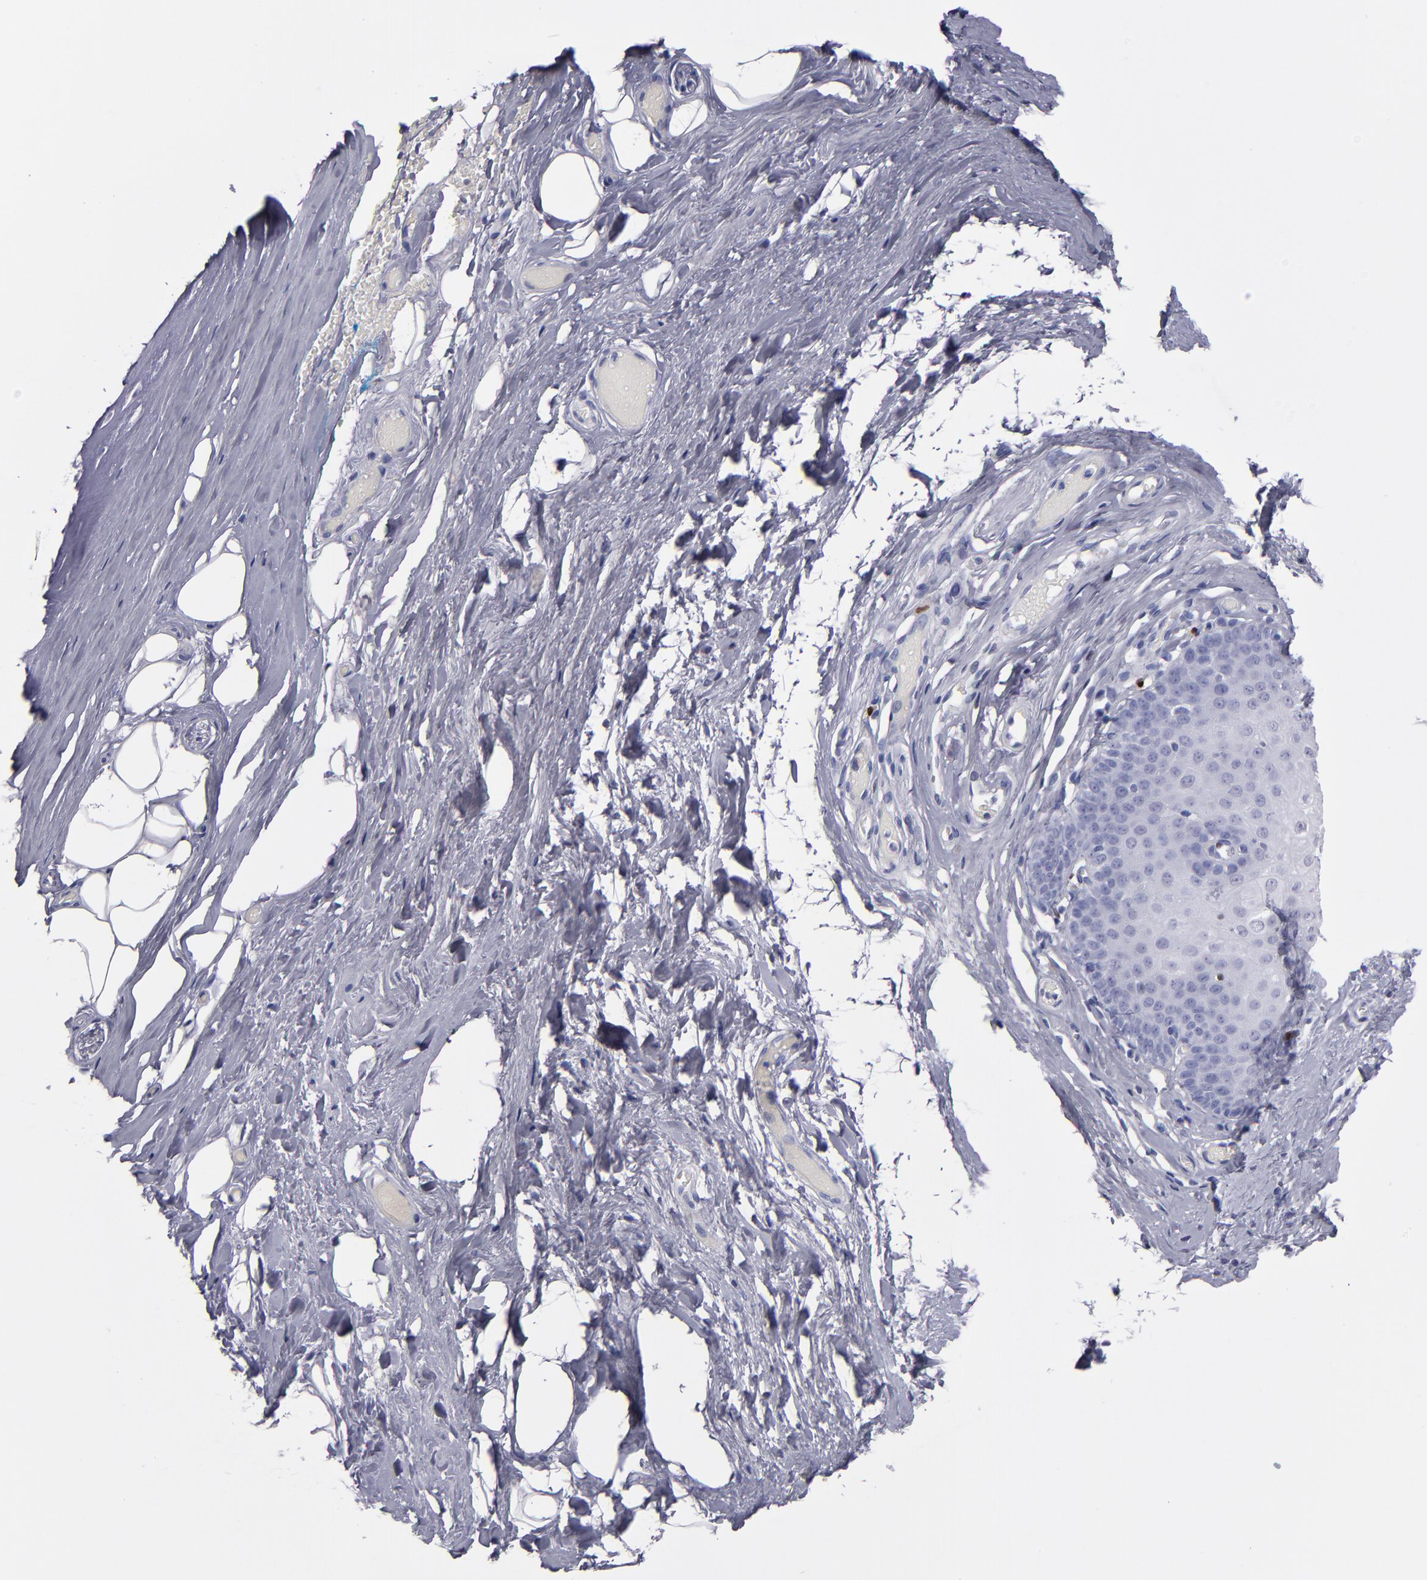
{"staining": {"intensity": "negative", "quantity": "none", "location": "none"}, "tissue": "nasopharynx", "cell_type": "Respiratory epithelial cells", "image_type": "normal", "snomed": [{"axis": "morphology", "description": "Normal tissue, NOS"}, {"axis": "topography", "description": "Nasopharynx"}], "caption": "Human nasopharynx stained for a protein using IHC reveals no staining in respiratory epithelial cells.", "gene": "IRF8", "patient": {"sex": "male", "age": 56}}